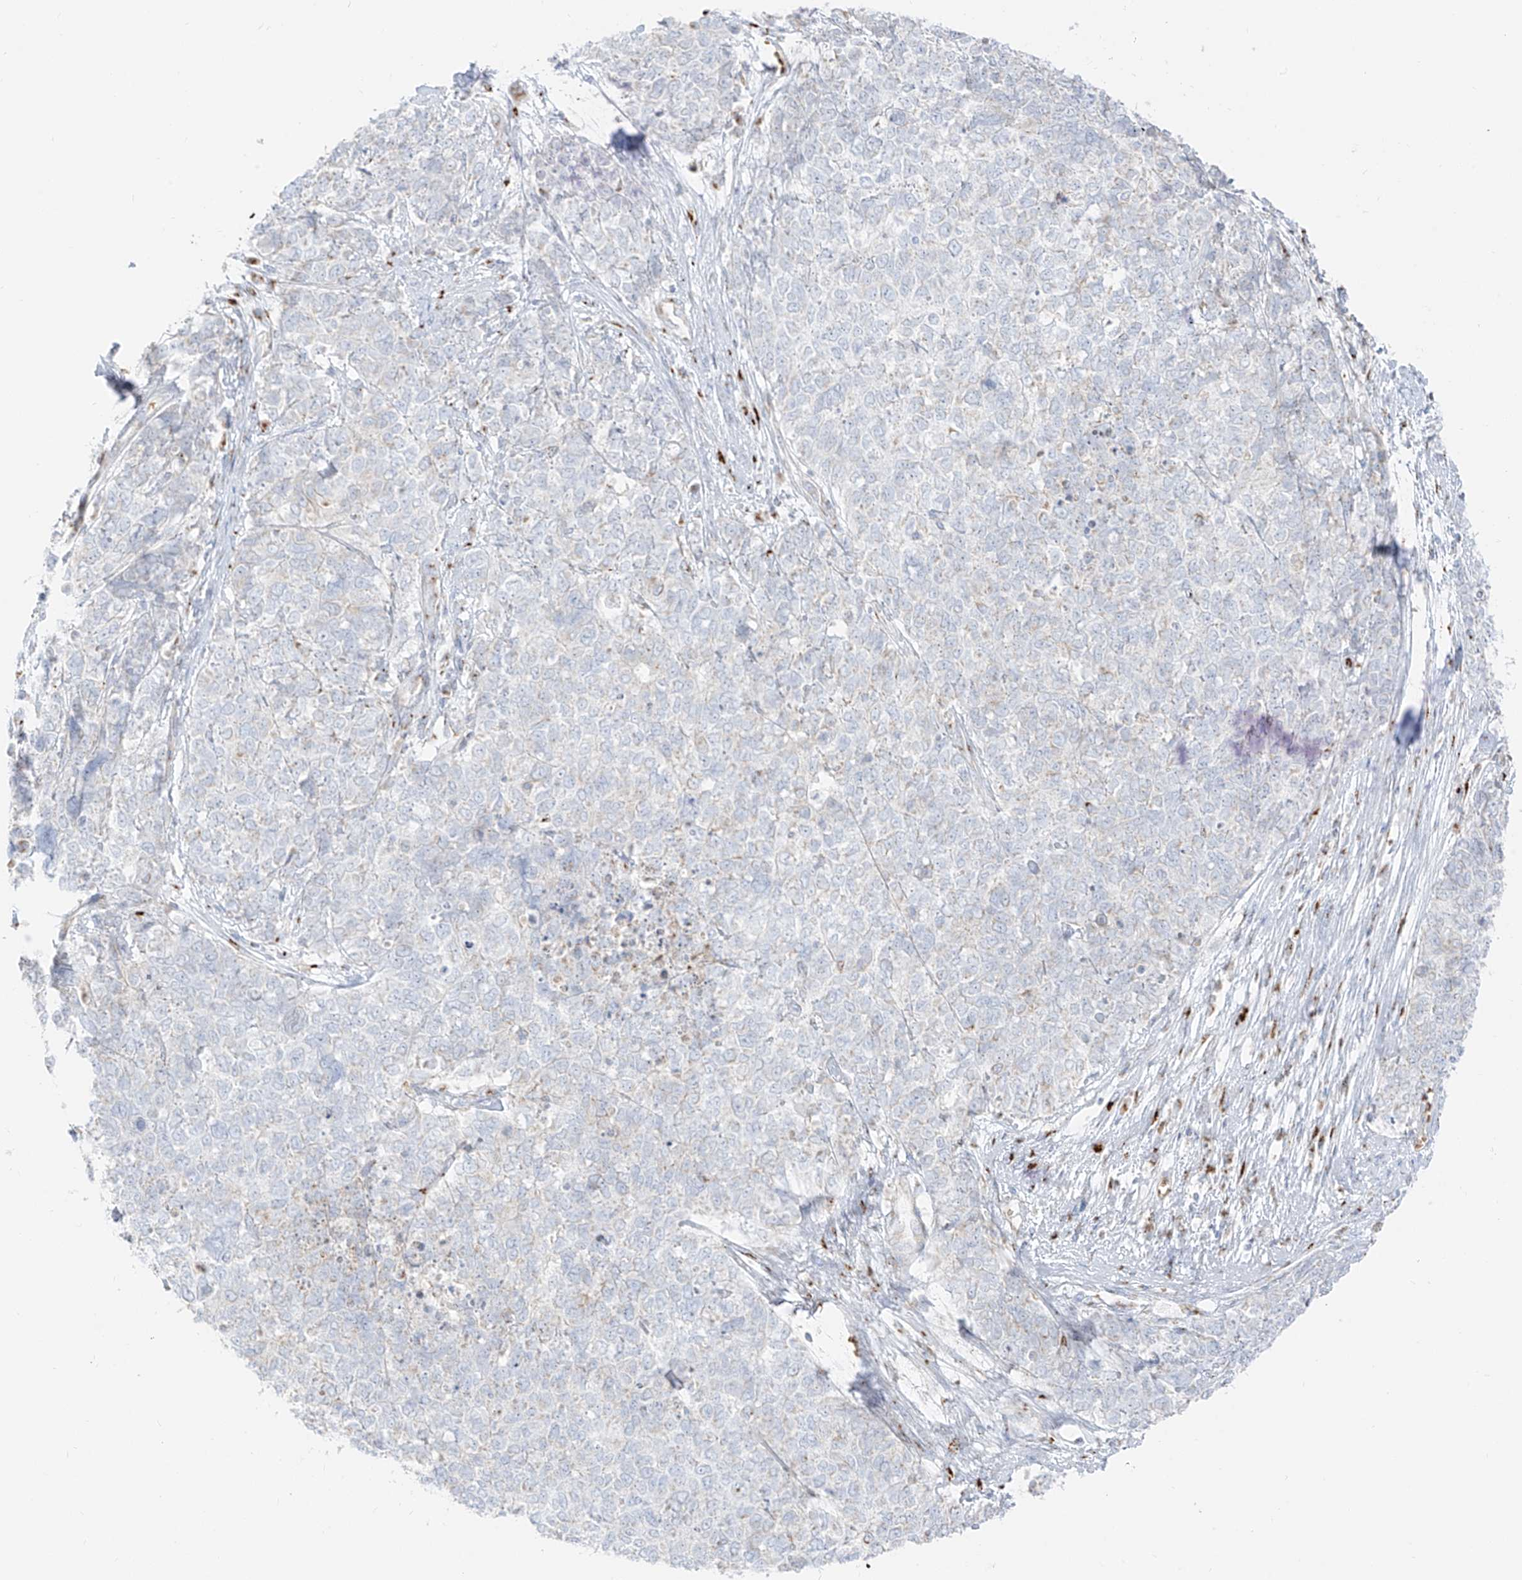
{"staining": {"intensity": "negative", "quantity": "none", "location": "none"}, "tissue": "cervical cancer", "cell_type": "Tumor cells", "image_type": "cancer", "snomed": [{"axis": "morphology", "description": "Squamous cell carcinoma, NOS"}, {"axis": "topography", "description": "Cervix"}], "caption": "High magnification brightfield microscopy of squamous cell carcinoma (cervical) stained with DAB (brown) and counterstained with hematoxylin (blue): tumor cells show no significant positivity.", "gene": "TMEM87B", "patient": {"sex": "female", "age": 63}}